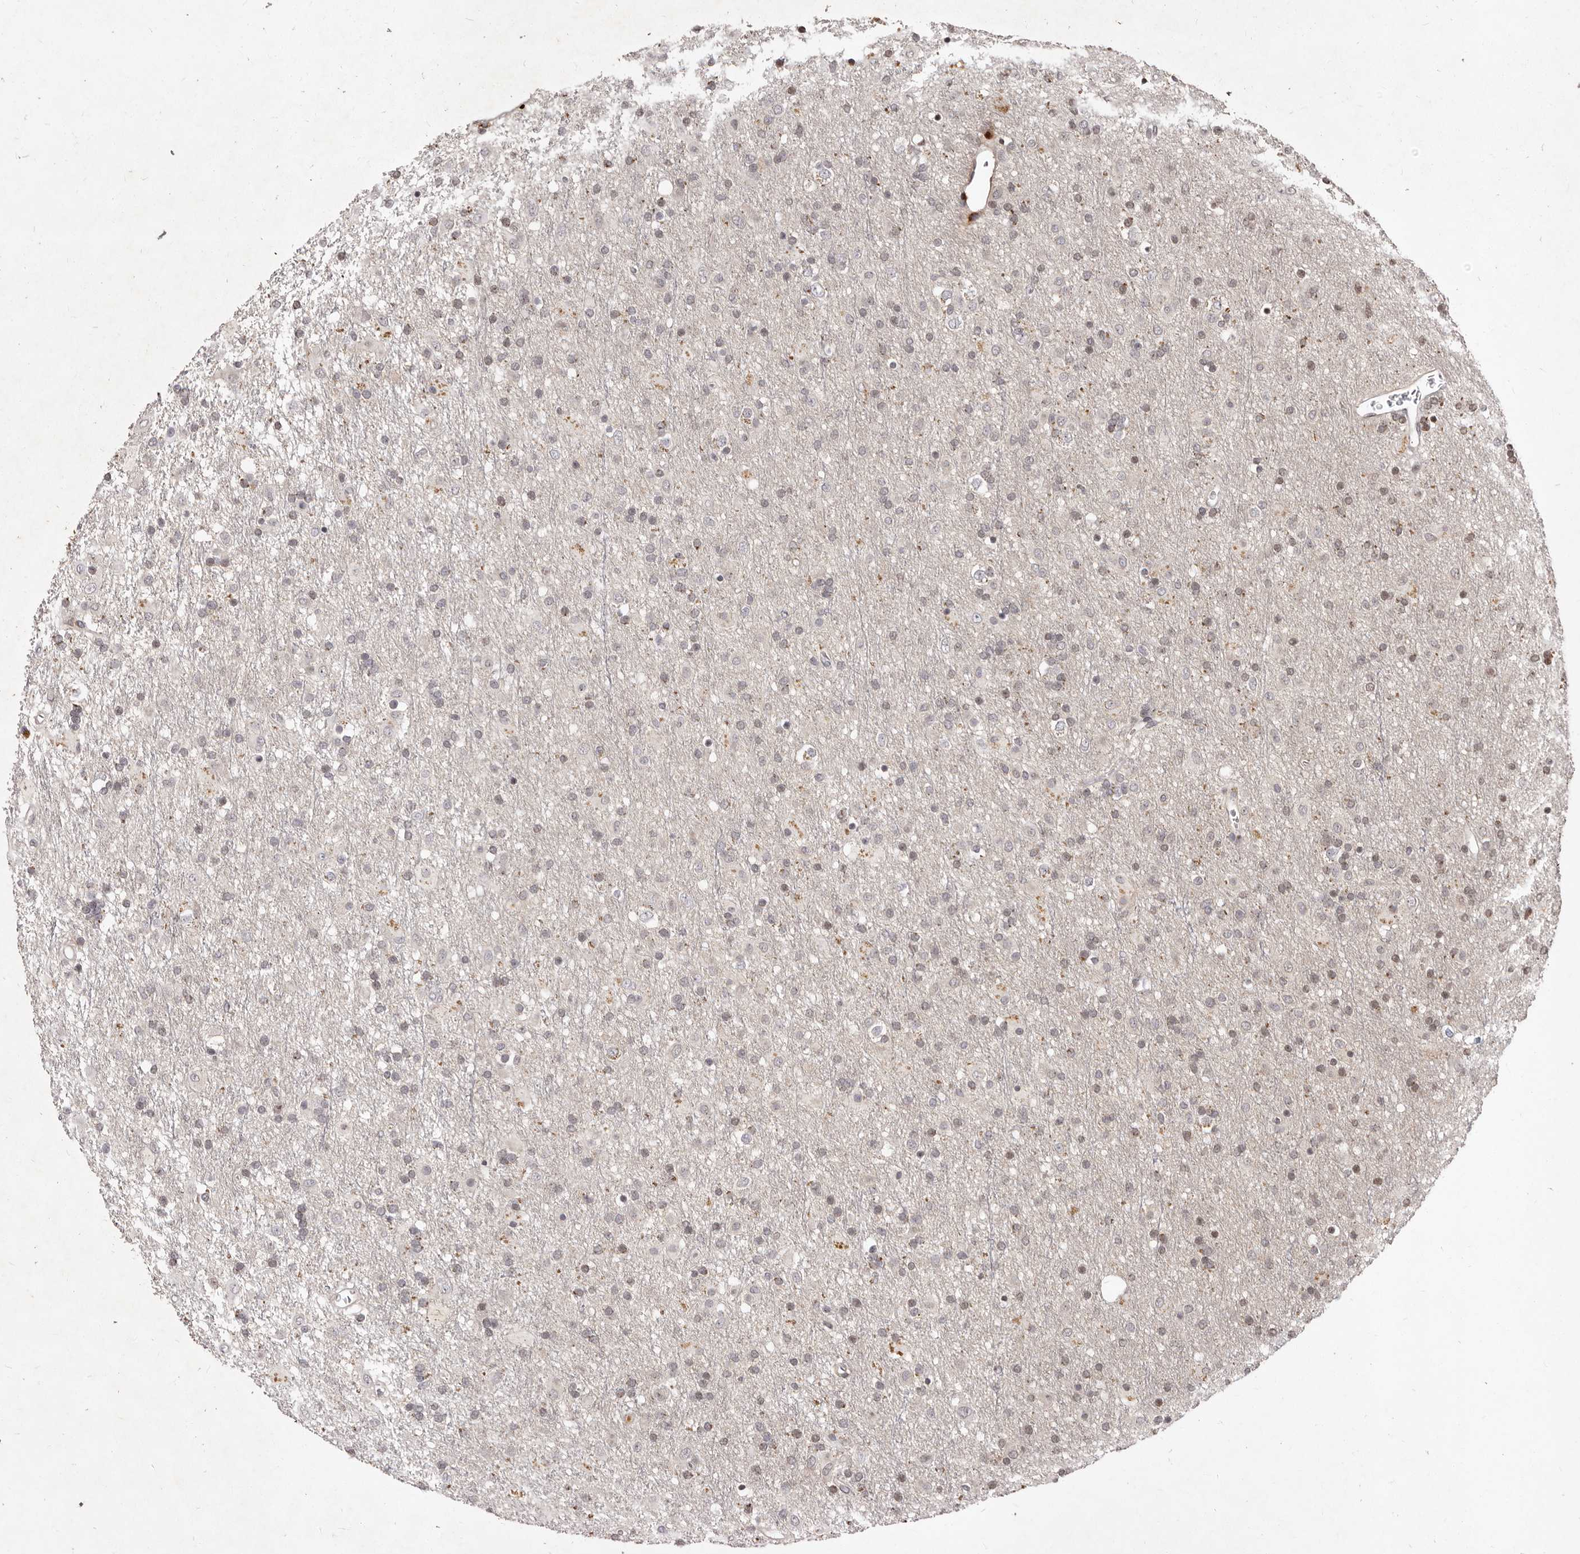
{"staining": {"intensity": "weak", "quantity": "<25%", "location": "nuclear"}, "tissue": "glioma", "cell_type": "Tumor cells", "image_type": "cancer", "snomed": [{"axis": "morphology", "description": "Glioma, malignant, Low grade"}, {"axis": "topography", "description": "Brain"}], "caption": "This is an immunohistochemistry micrograph of glioma. There is no expression in tumor cells.", "gene": "LCORL", "patient": {"sex": "male", "age": 65}}